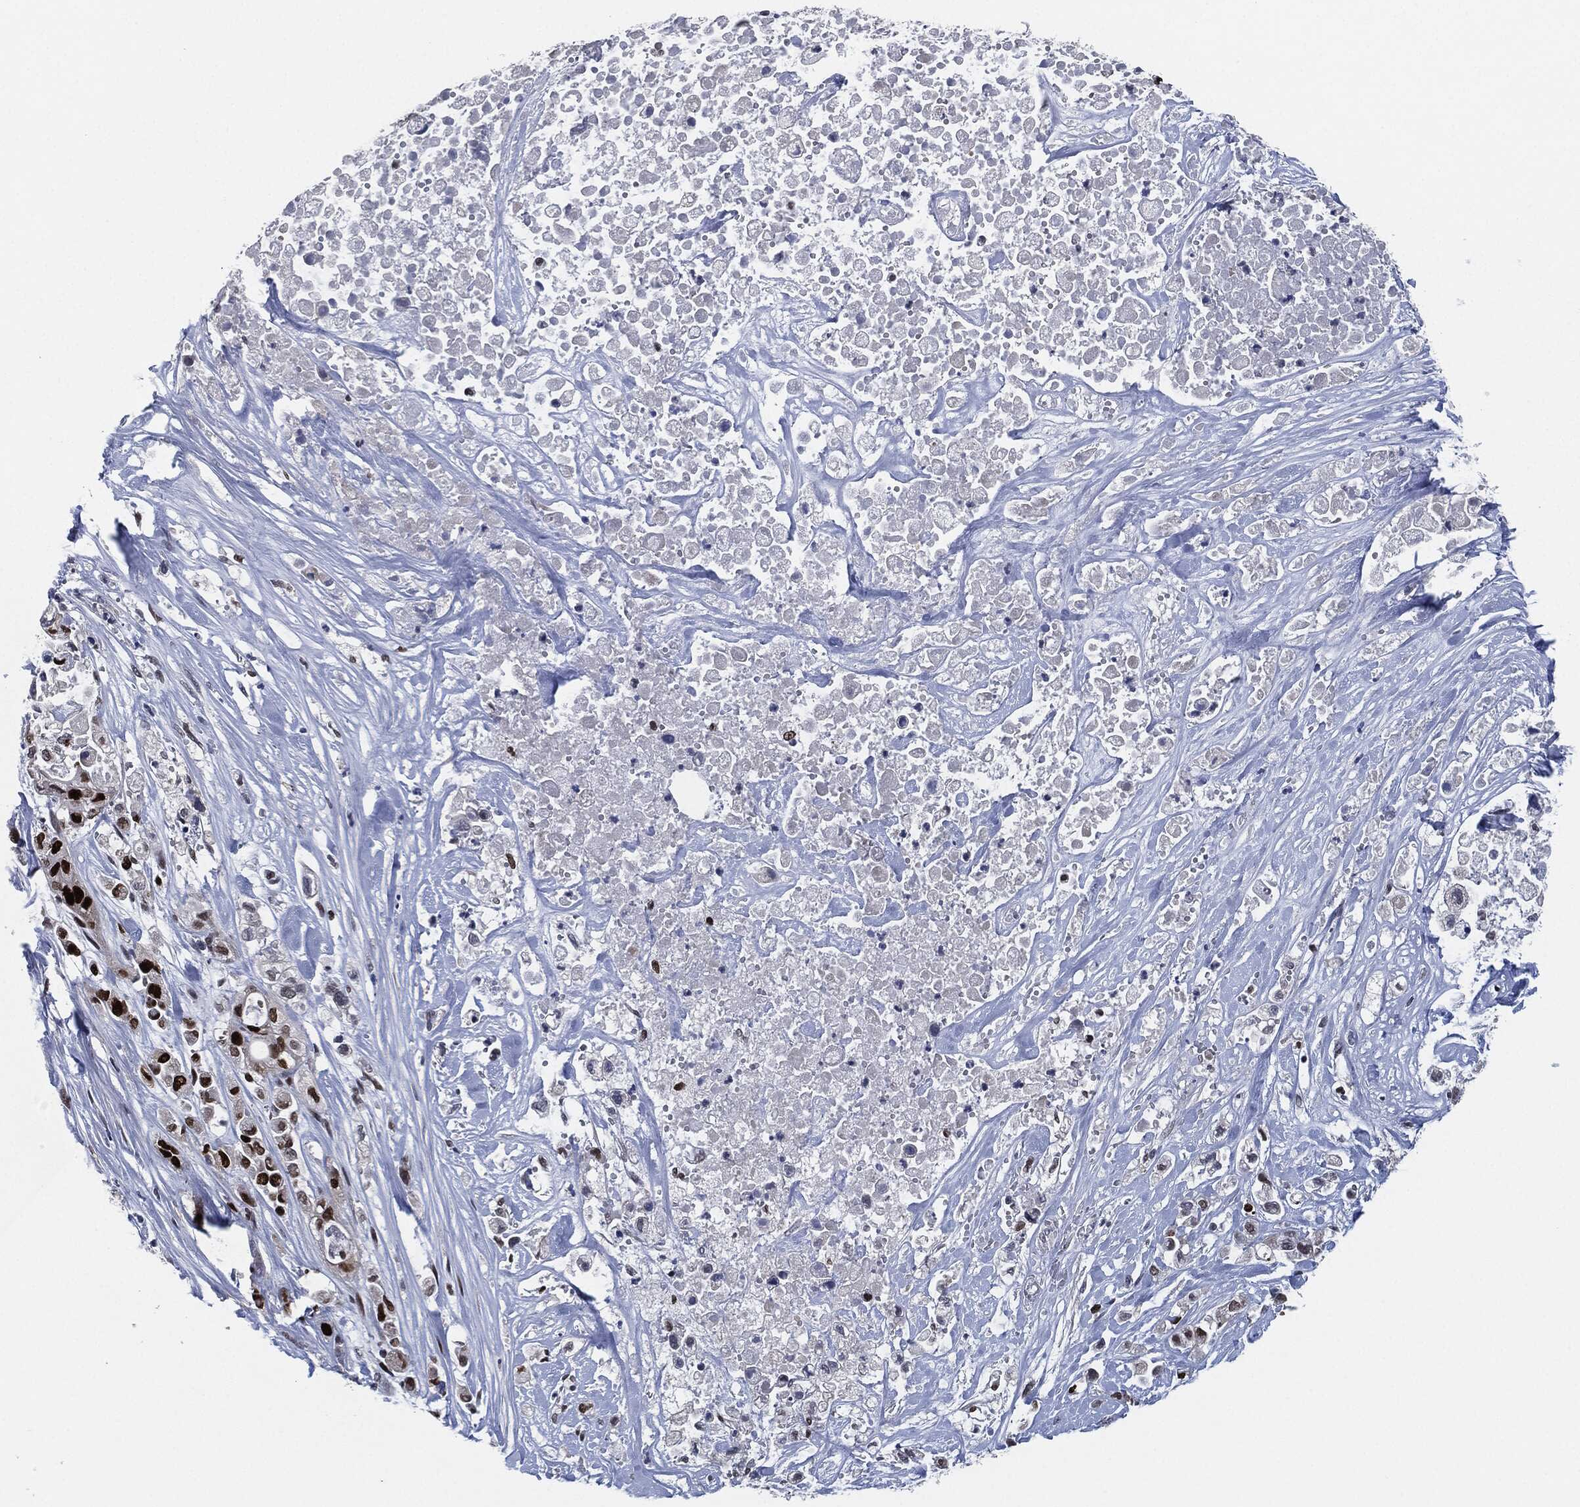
{"staining": {"intensity": "strong", "quantity": ">75%", "location": "nuclear"}, "tissue": "pancreatic cancer", "cell_type": "Tumor cells", "image_type": "cancer", "snomed": [{"axis": "morphology", "description": "Adenocarcinoma, NOS"}, {"axis": "topography", "description": "Pancreas"}], "caption": "Protein analysis of pancreatic cancer tissue demonstrates strong nuclear positivity in approximately >75% of tumor cells.", "gene": "PCNA", "patient": {"sex": "male", "age": 44}}